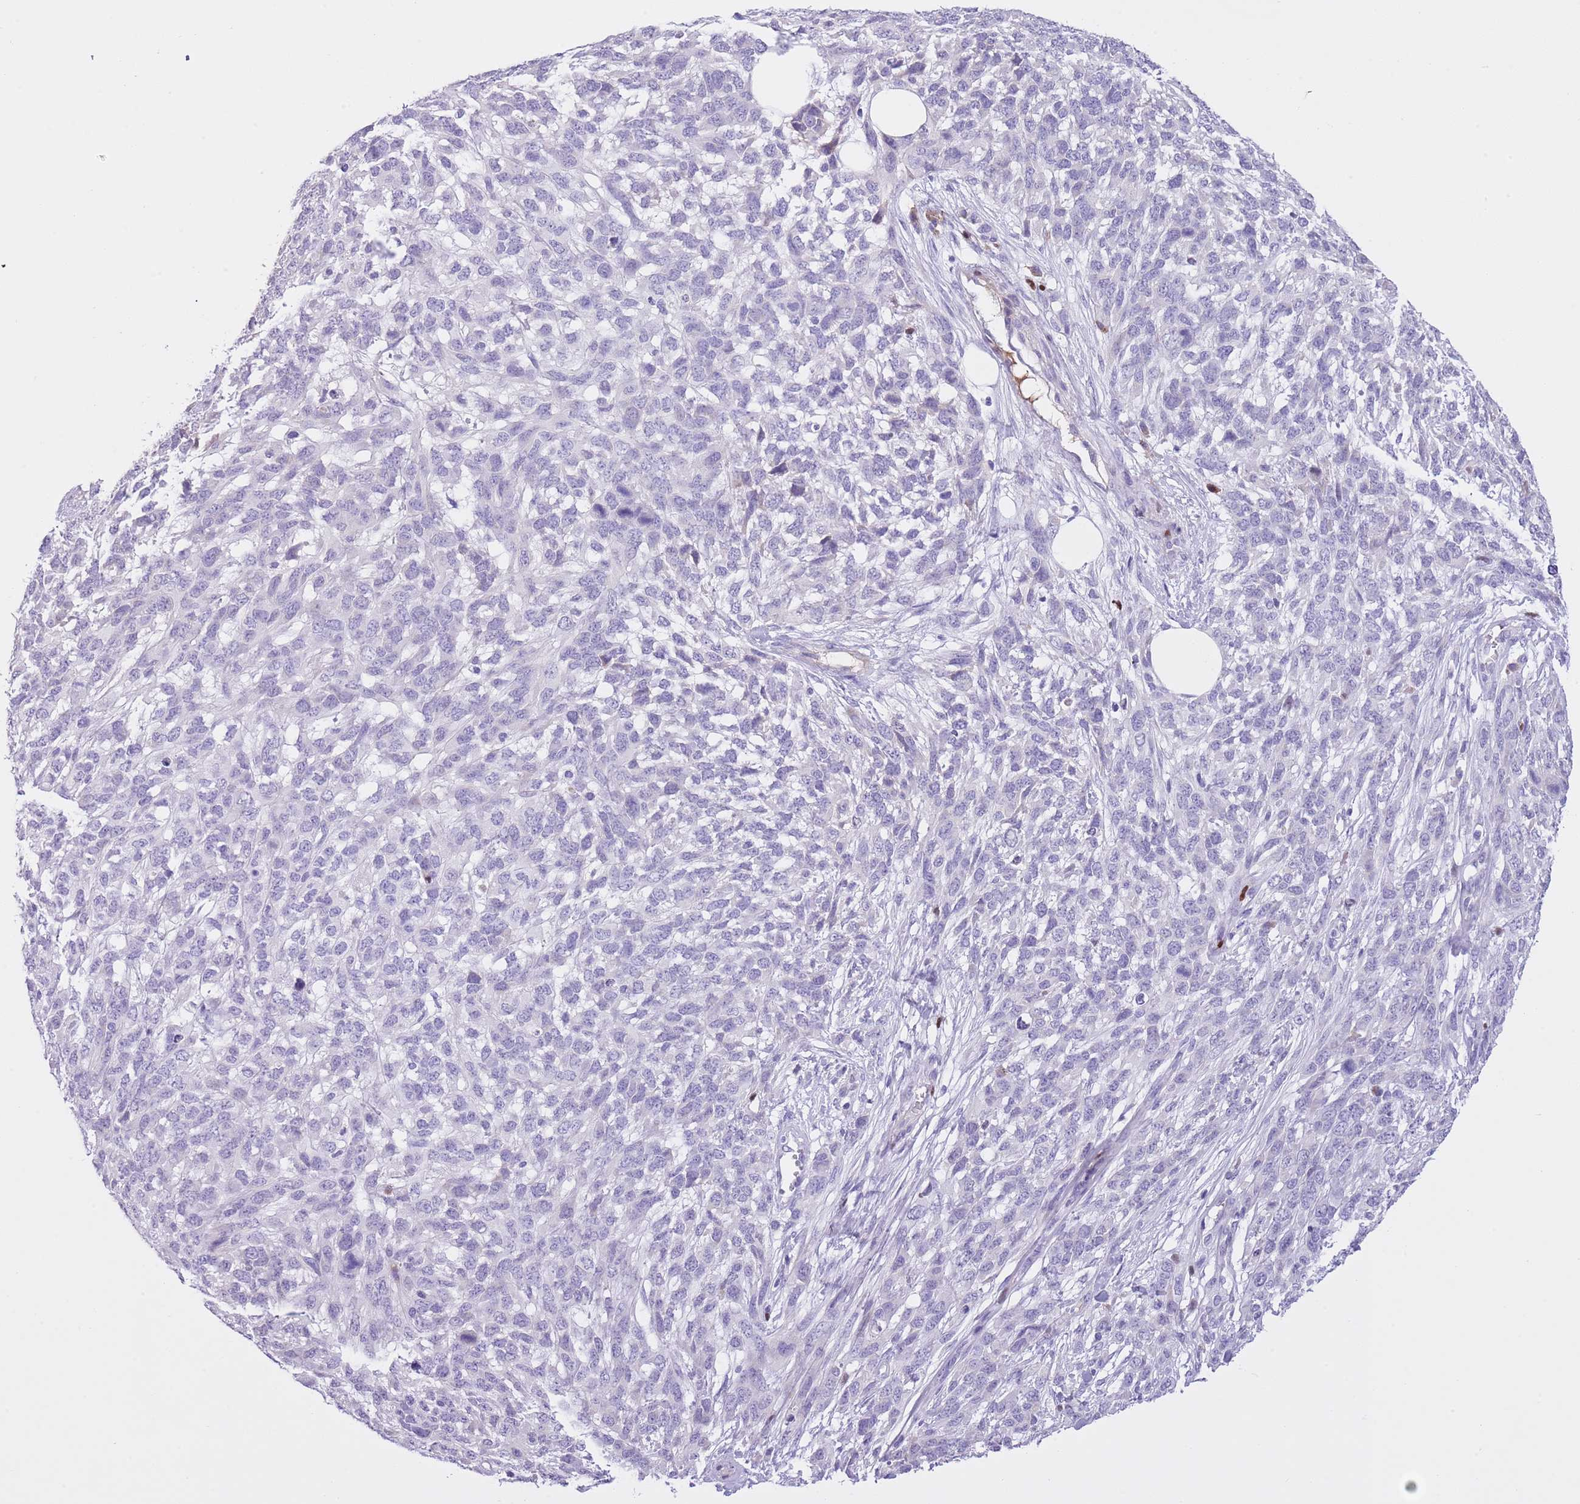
{"staining": {"intensity": "negative", "quantity": "none", "location": "none"}, "tissue": "melanoma", "cell_type": "Tumor cells", "image_type": "cancer", "snomed": [{"axis": "morphology", "description": "Normal morphology"}, {"axis": "morphology", "description": "Malignant melanoma, NOS"}, {"axis": "topography", "description": "Skin"}], "caption": "Human malignant melanoma stained for a protein using immunohistochemistry reveals no staining in tumor cells.", "gene": "CLEC2A", "patient": {"sex": "female", "age": 72}}